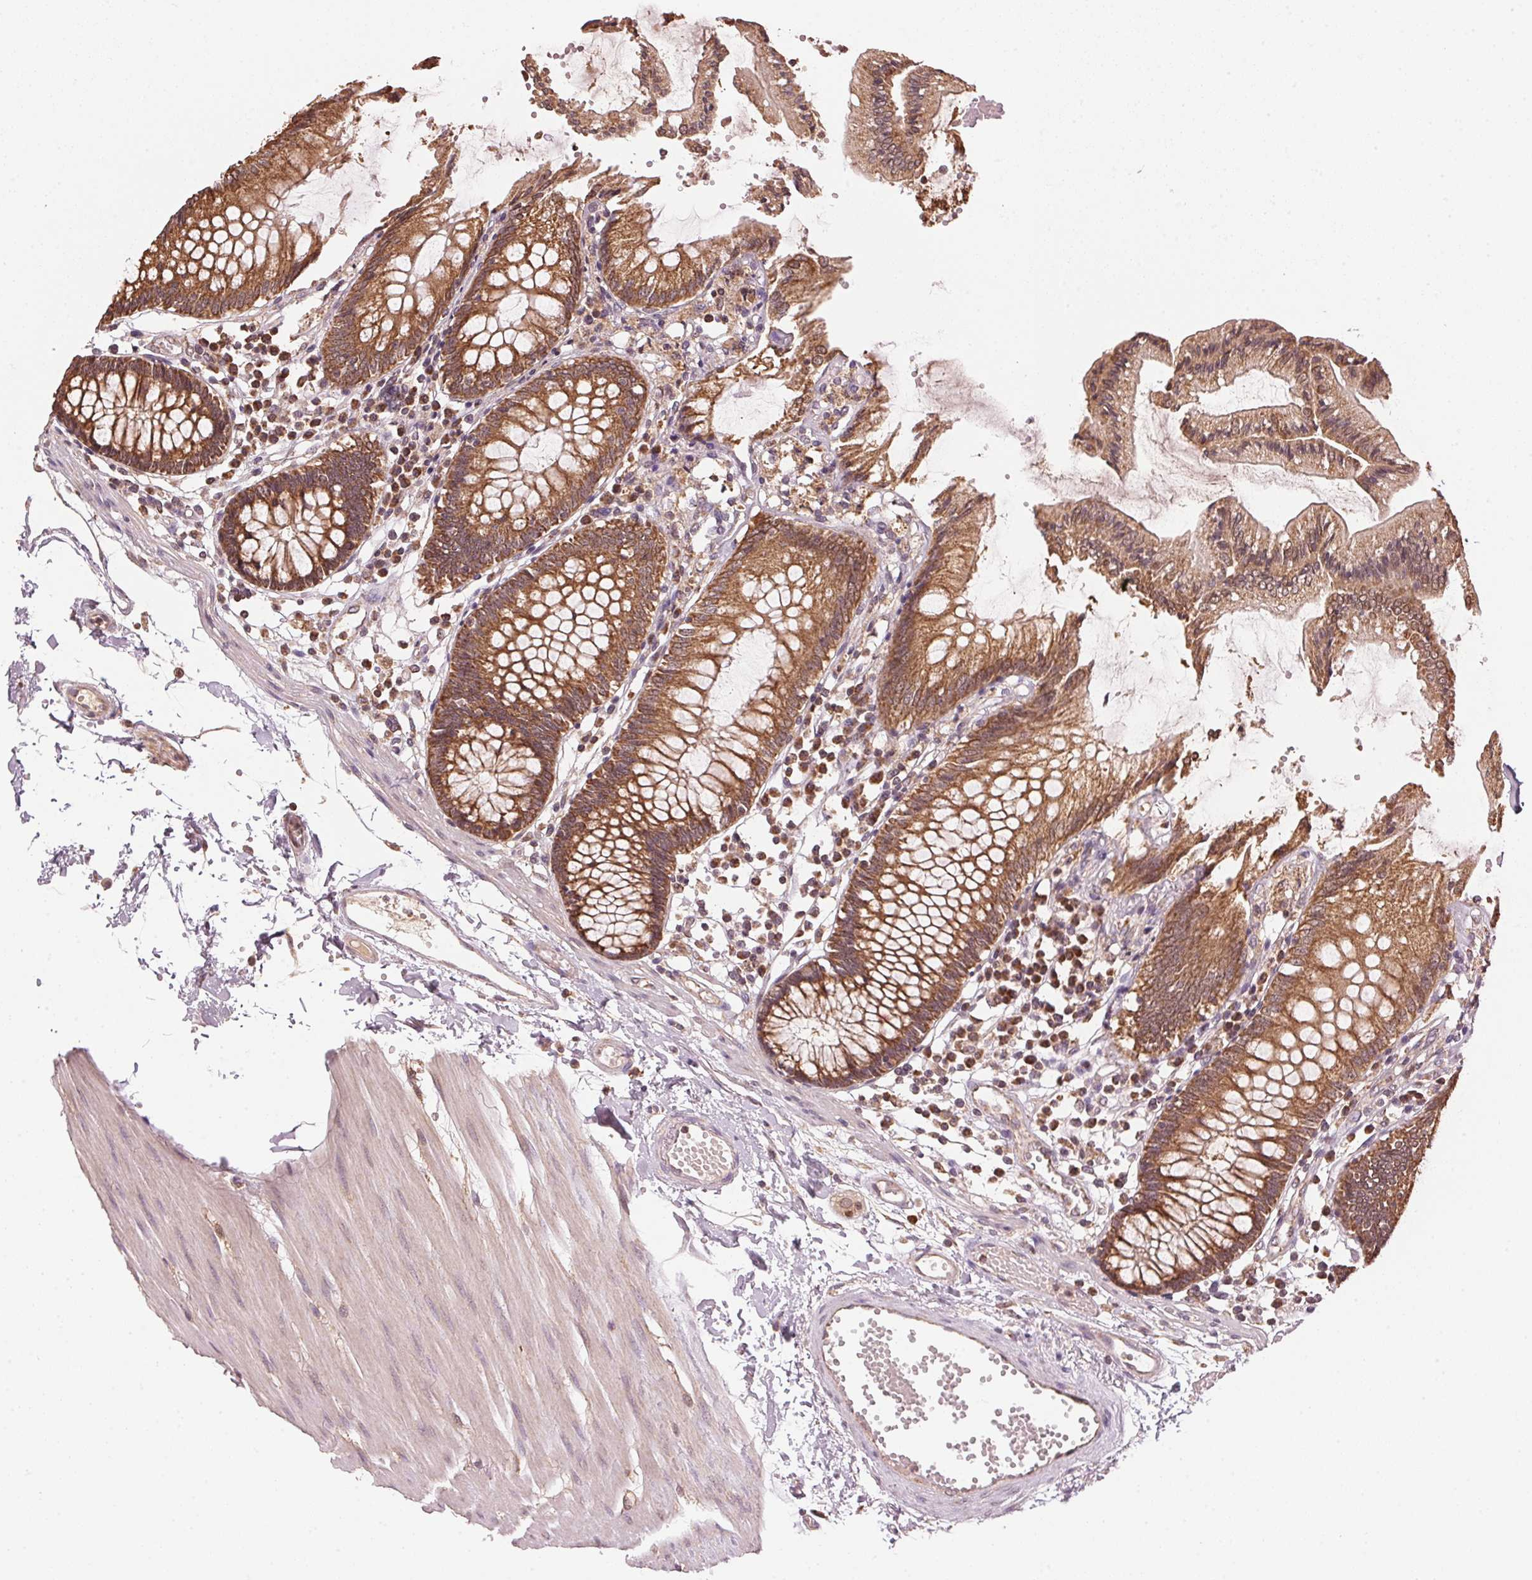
{"staining": {"intensity": "weak", "quantity": "25%-75%", "location": "cytoplasmic/membranous"}, "tissue": "colon", "cell_type": "Endothelial cells", "image_type": "normal", "snomed": [{"axis": "morphology", "description": "Normal tissue, NOS"}, {"axis": "morphology", "description": "Adenocarcinoma, NOS"}, {"axis": "topography", "description": "Colon"}], "caption": "Normal colon exhibits weak cytoplasmic/membranous positivity in approximately 25%-75% of endothelial cells, visualized by immunohistochemistry.", "gene": "ARHGAP6", "patient": {"sex": "male", "age": 83}}